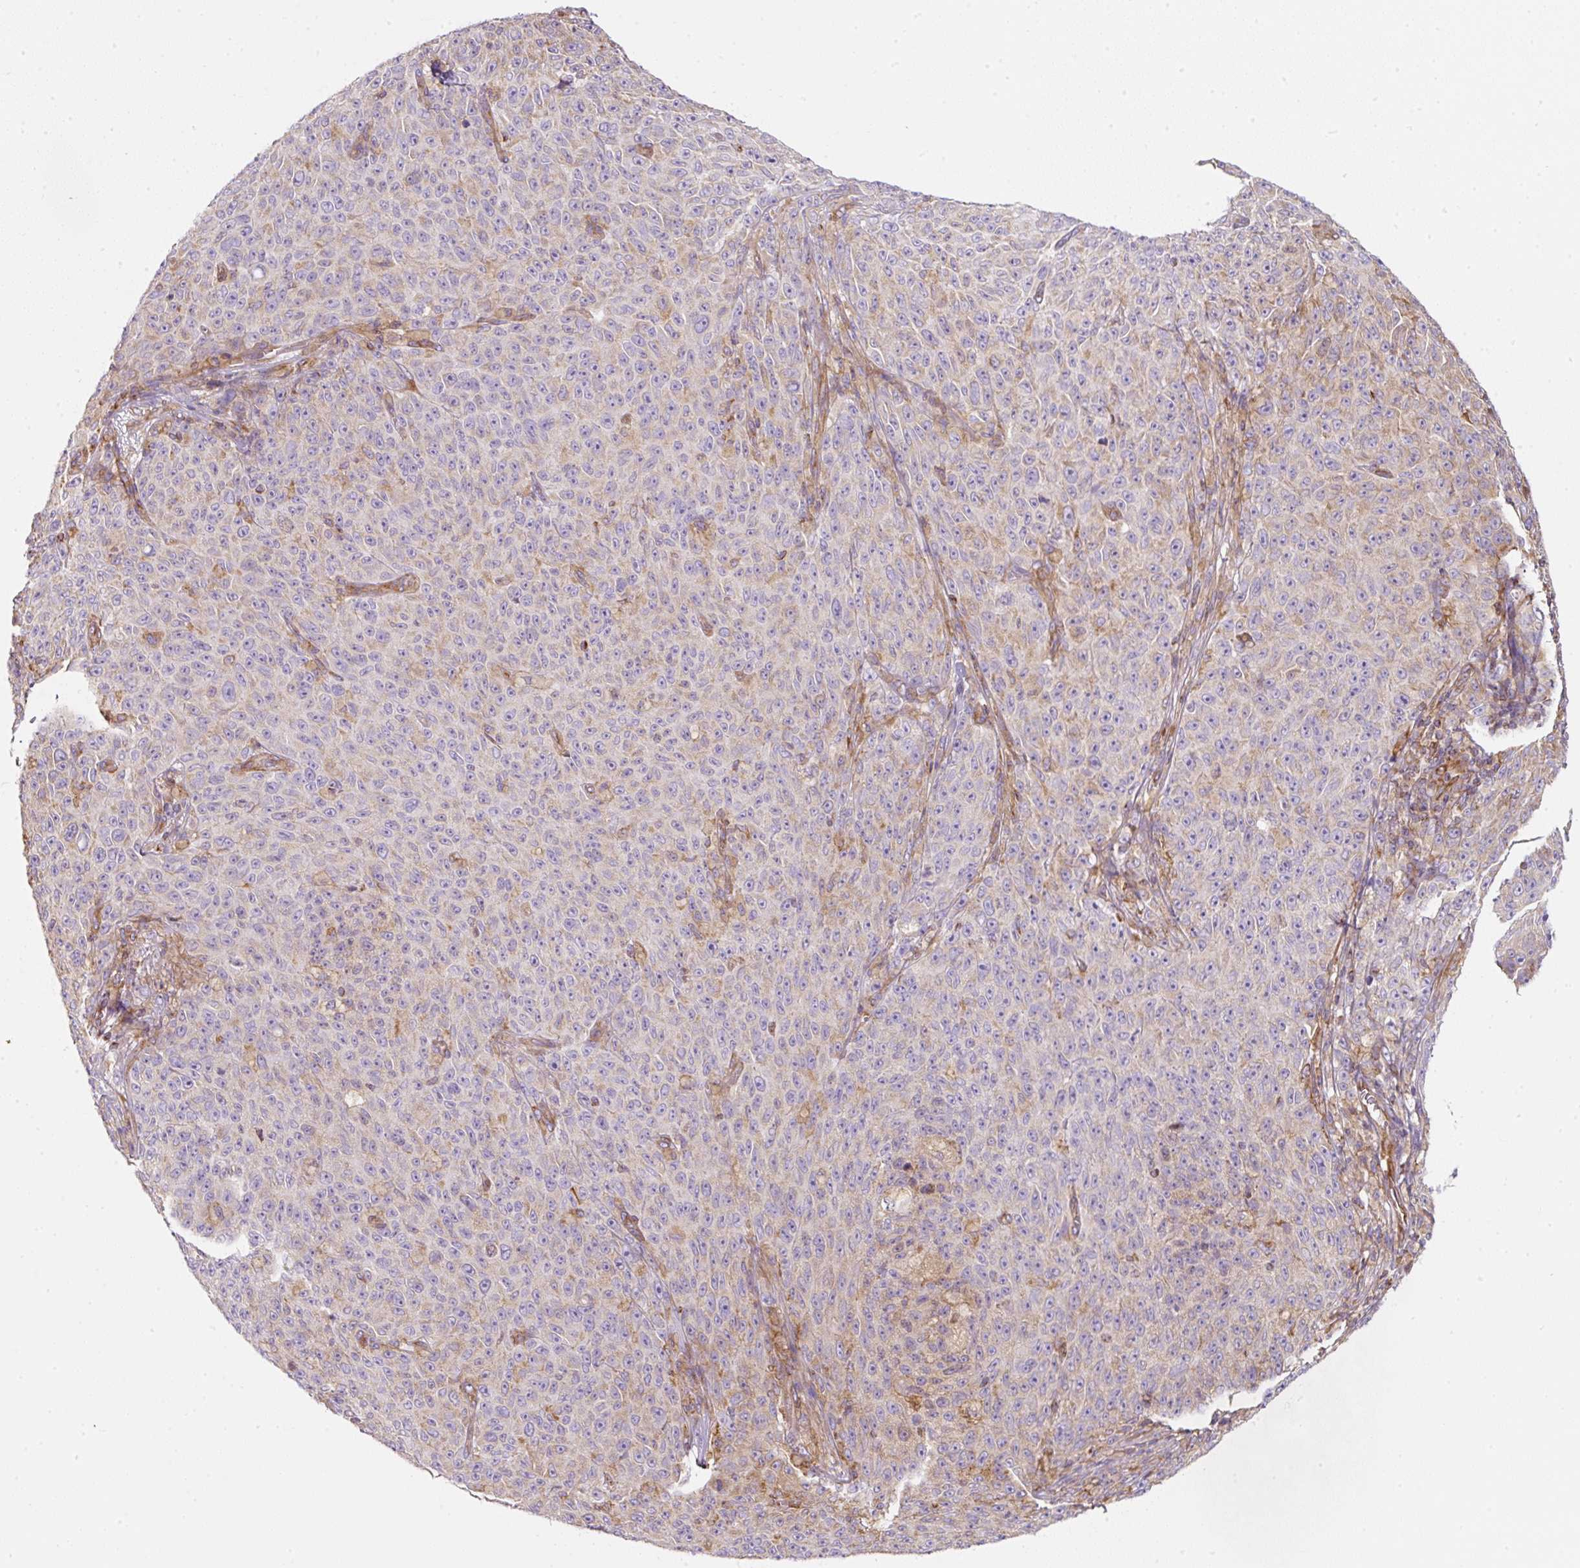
{"staining": {"intensity": "negative", "quantity": "none", "location": "none"}, "tissue": "melanoma", "cell_type": "Tumor cells", "image_type": "cancer", "snomed": [{"axis": "morphology", "description": "Malignant melanoma, NOS"}, {"axis": "topography", "description": "Skin"}], "caption": "IHC photomicrograph of neoplastic tissue: human melanoma stained with DAB displays no significant protein positivity in tumor cells.", "gene": "ERAP2", "patient": {"sex": "female", "age": 82}}